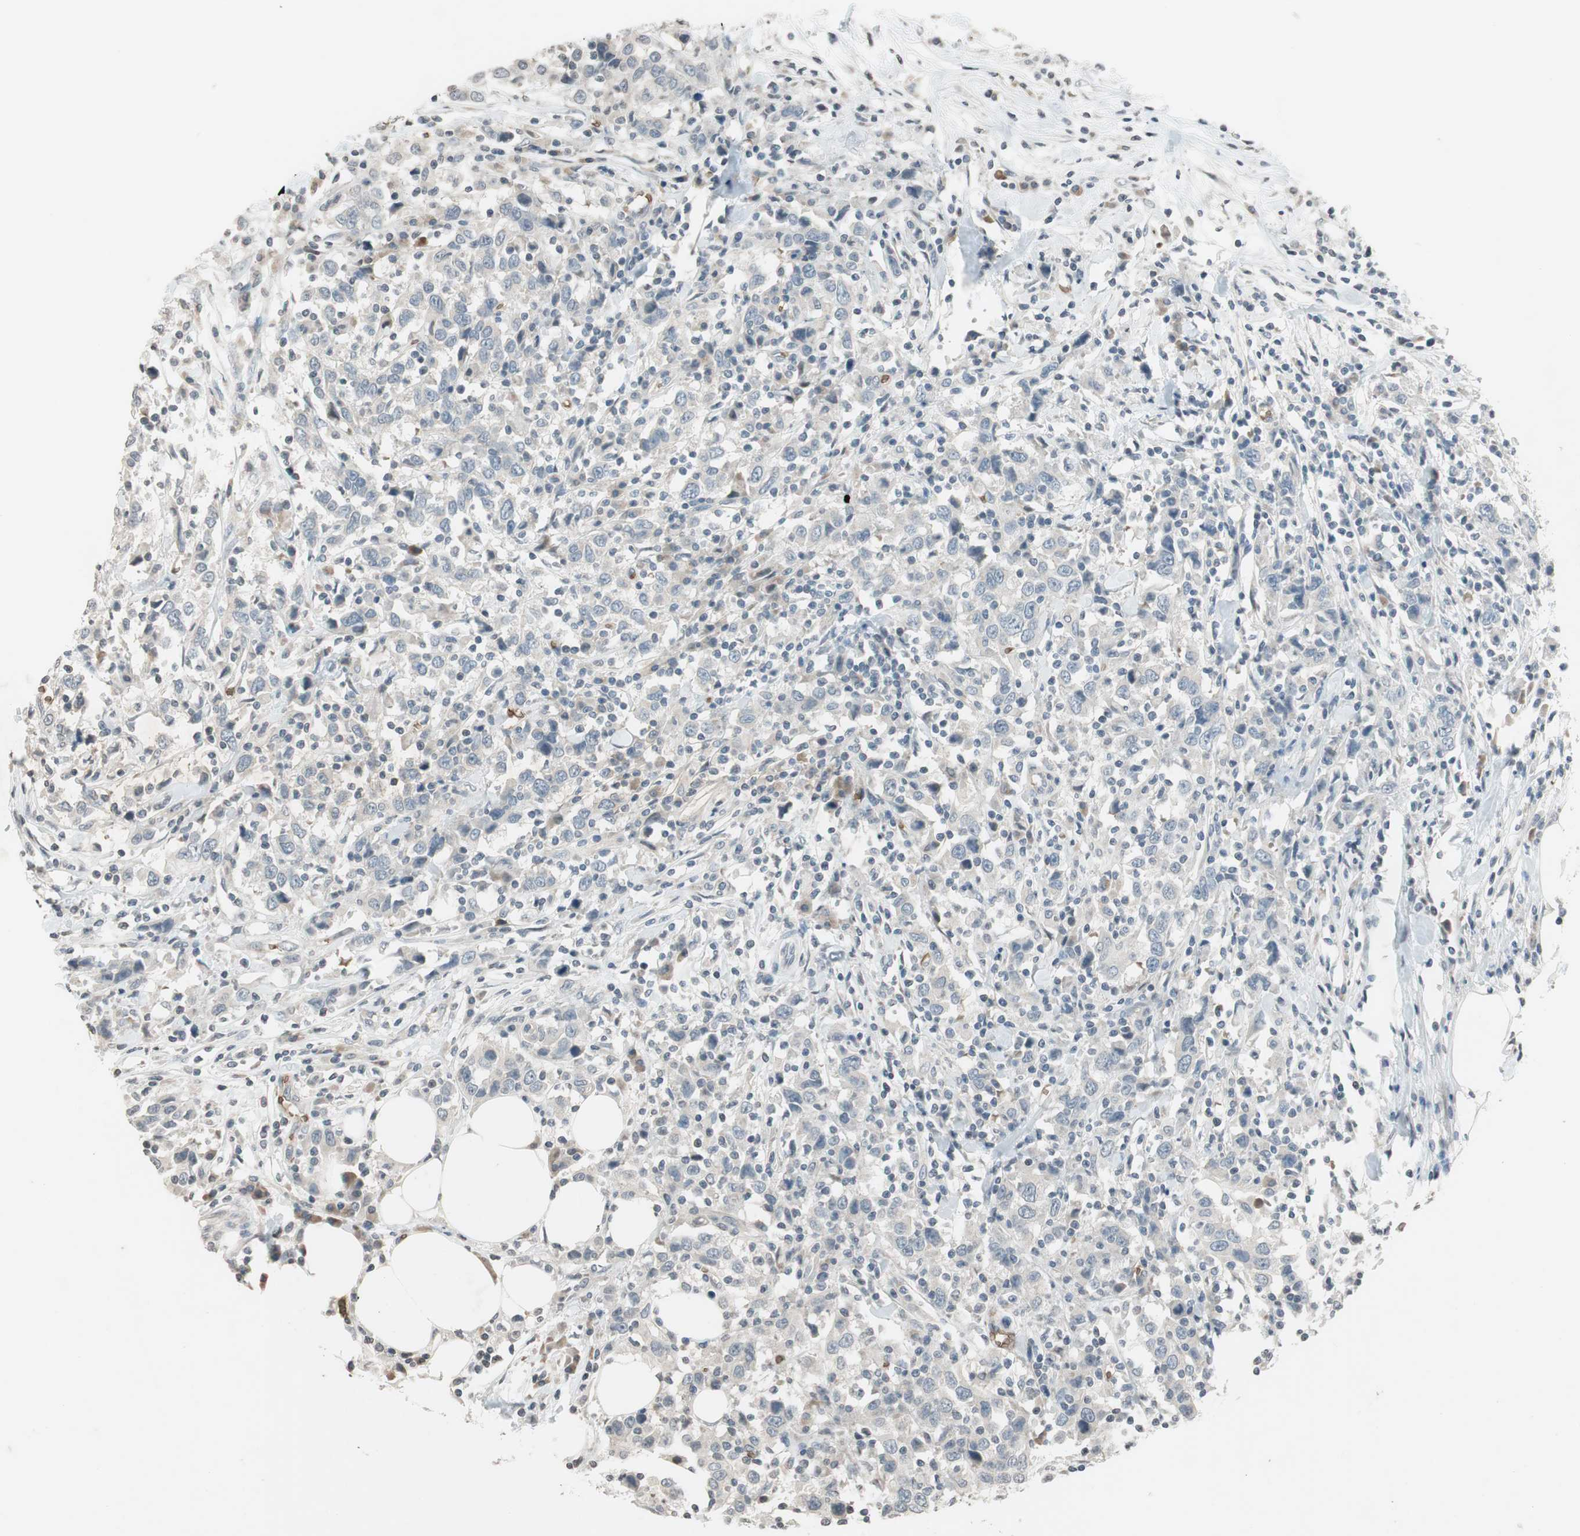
{"staining": {"intensity": "negative", "quantity": "none", "location": "none"}, "tissue": "urothelial cancer", "cell_type": "Tumor cells", "image_type": "cancer", "snomed": [{"axis": "morphology", "description": "Urothelial carcinoma, High grade"}, {"axis": "topography", "description": "Urinary bladder"}], "caption": "High magnification brightfield microscopy of high-grade urothelial carcinoma stained with DAB (brown) and counterstained with hematoxylin (blue): tumor cells show no significant expression. (Brightfield microscopy of DAB (3,3'-diaminobenzidine) immunohistochemistry at high magnification).", "gene": "GYPC", "patient": {"sex": "male", "age": 61}}